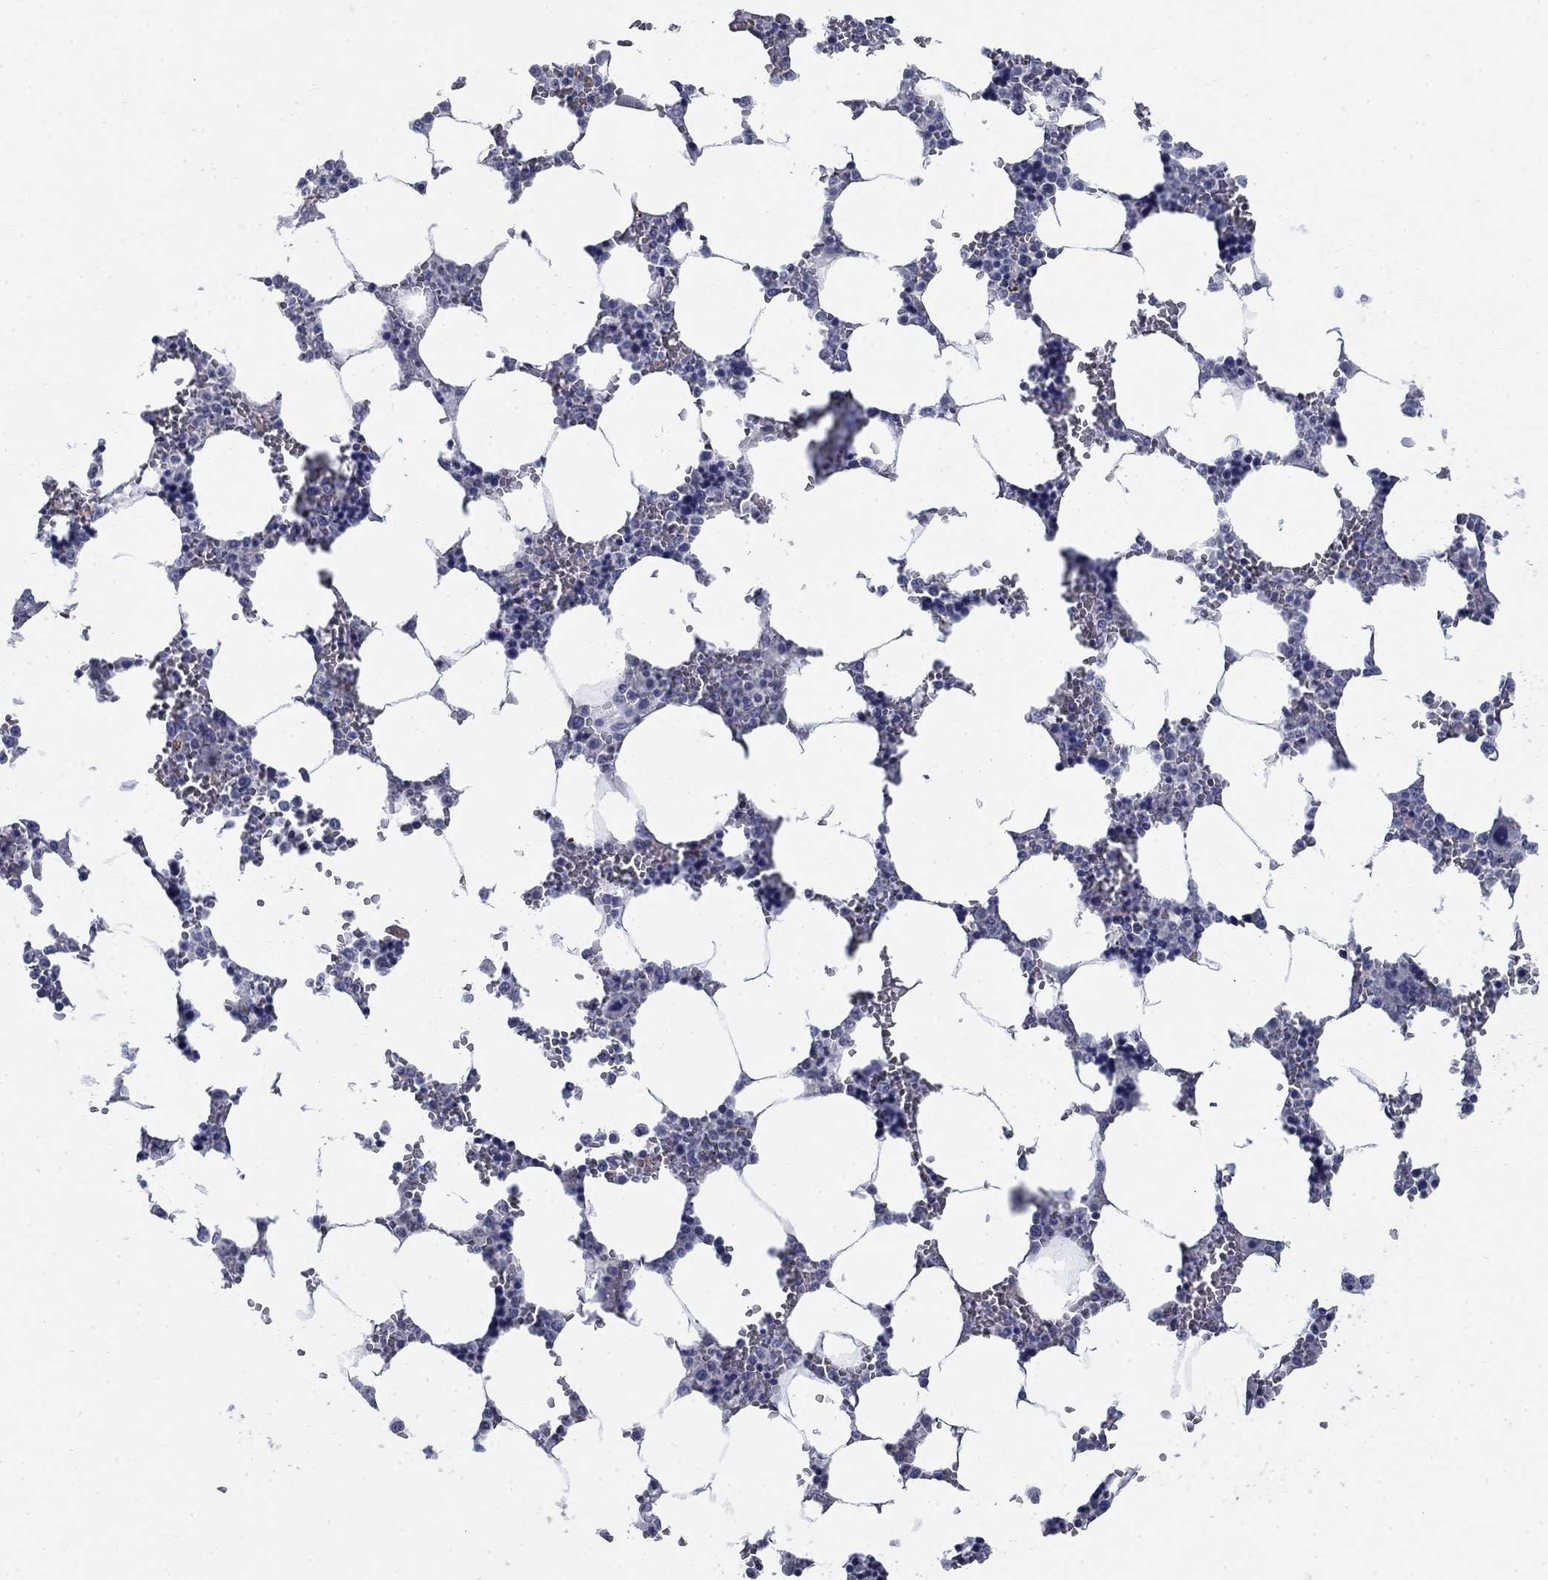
{"staining": {"intensity": "negative", "quantity": "none", "location": "none"}, "tissue": "bone marrow", "cell_type": "Hematopoietic cells", "image_type": "normal", "snomed": [{"axis": "morphology", "description": "Normal tissue, NOS"}, {"axis": "topography", "description": "Bone marrow"}], "caption": "An immunohistochemistry photomicrograph of unremarkable bone marrow is shown. There is no staining in hematopoietic cells of bone marrow. (DAB IHC, high magnification).", "gene": "DNER", "patient": {"sex": "female", "age": 72}}